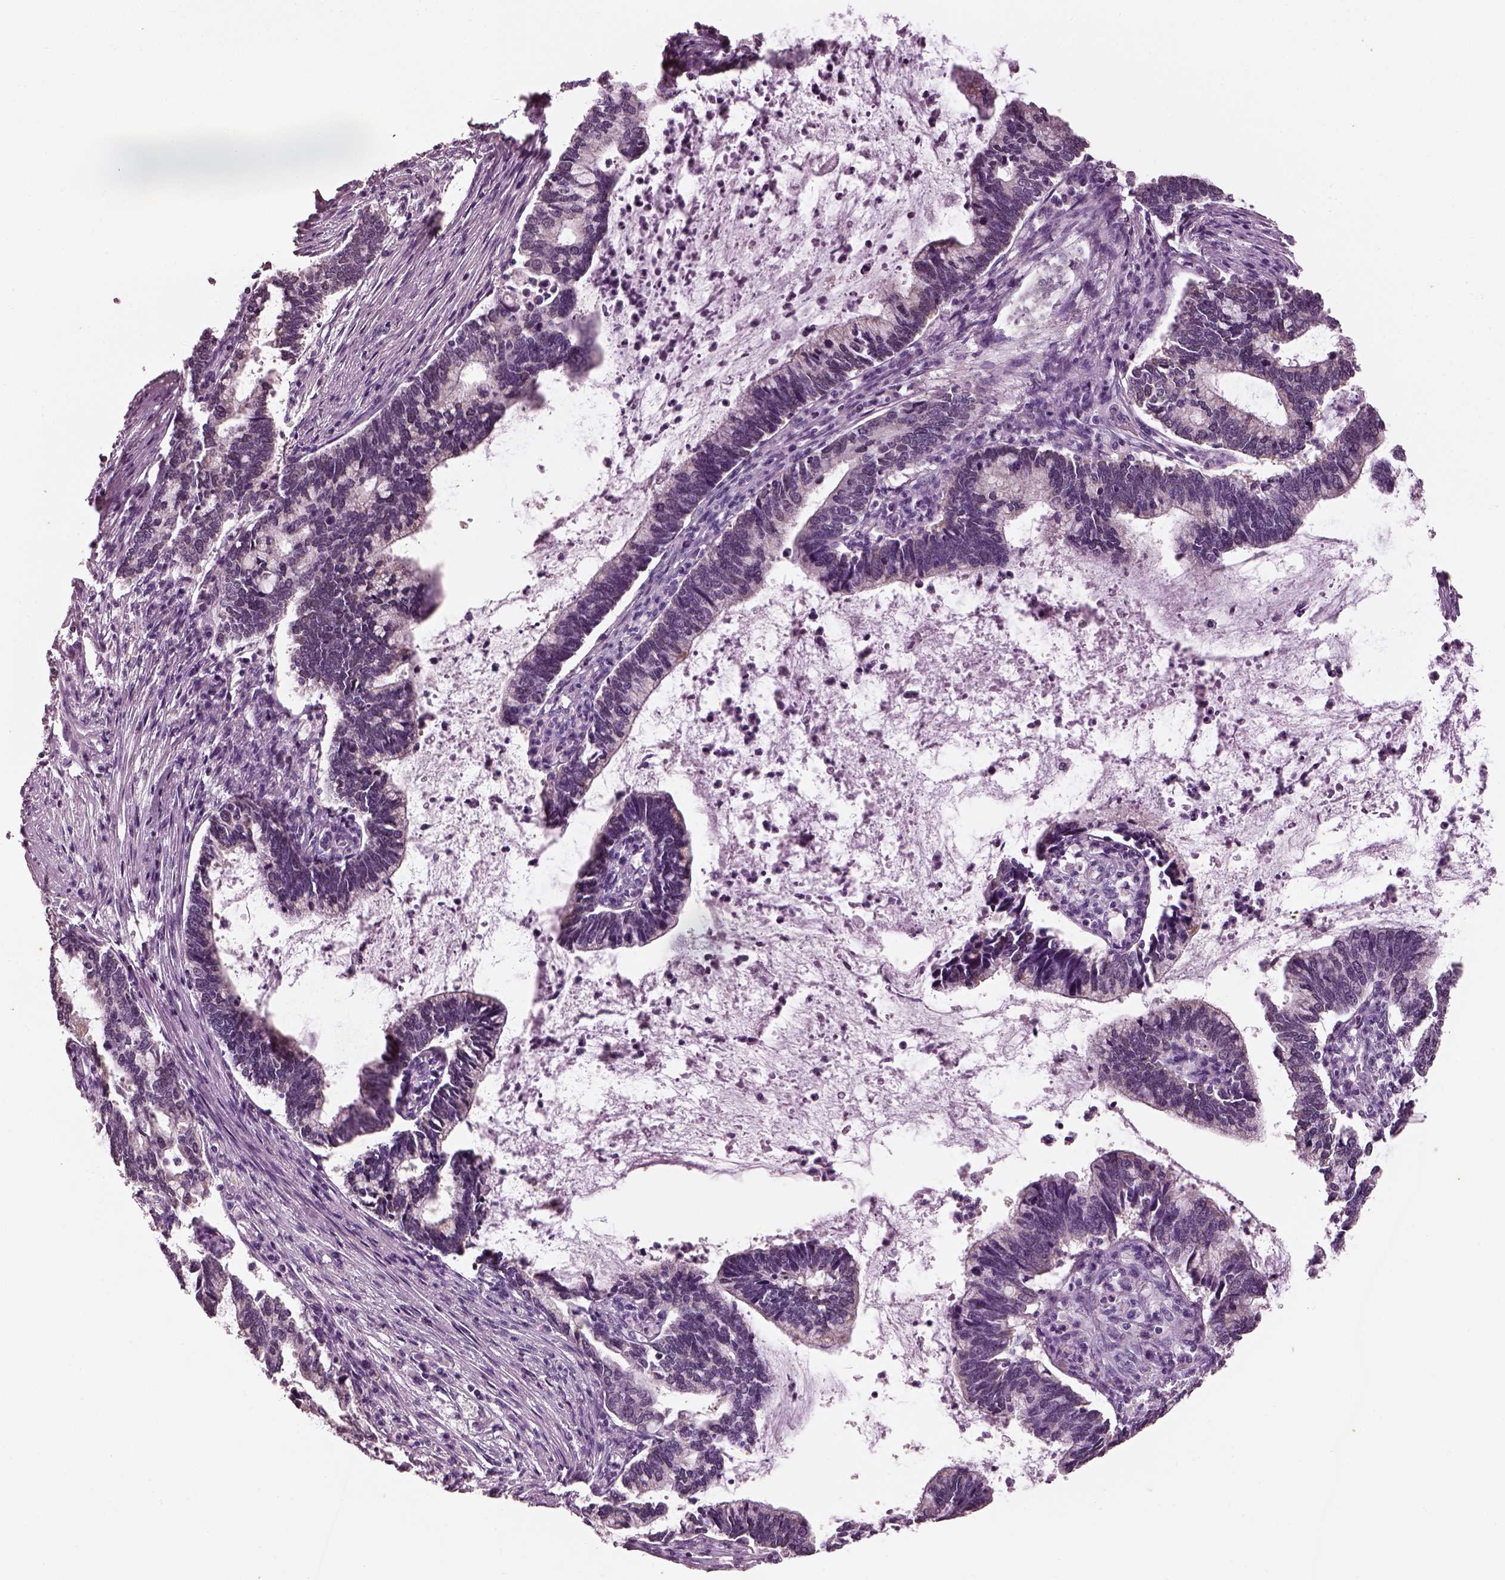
{"staining": {"intensity": "weak", "quantity": "<25%", "location": "cytoplasmic/membranous"}, "tissue": "cervical cancer", "cell_type": "Tumor cells", "image_type": "cancer", "snomed": [{"axis": "morphology", "description": "Adenocarcinoma, NOS"}, {"axis": "topography", "description": "Cervix"}], "caption": "Photomicrograph shows no protein expression in tumor cells of cervical cancer (adenocarcinoma) tissue.", "gene": "ELSPBP1", "patient": {"sex": "female", "age": 42}}